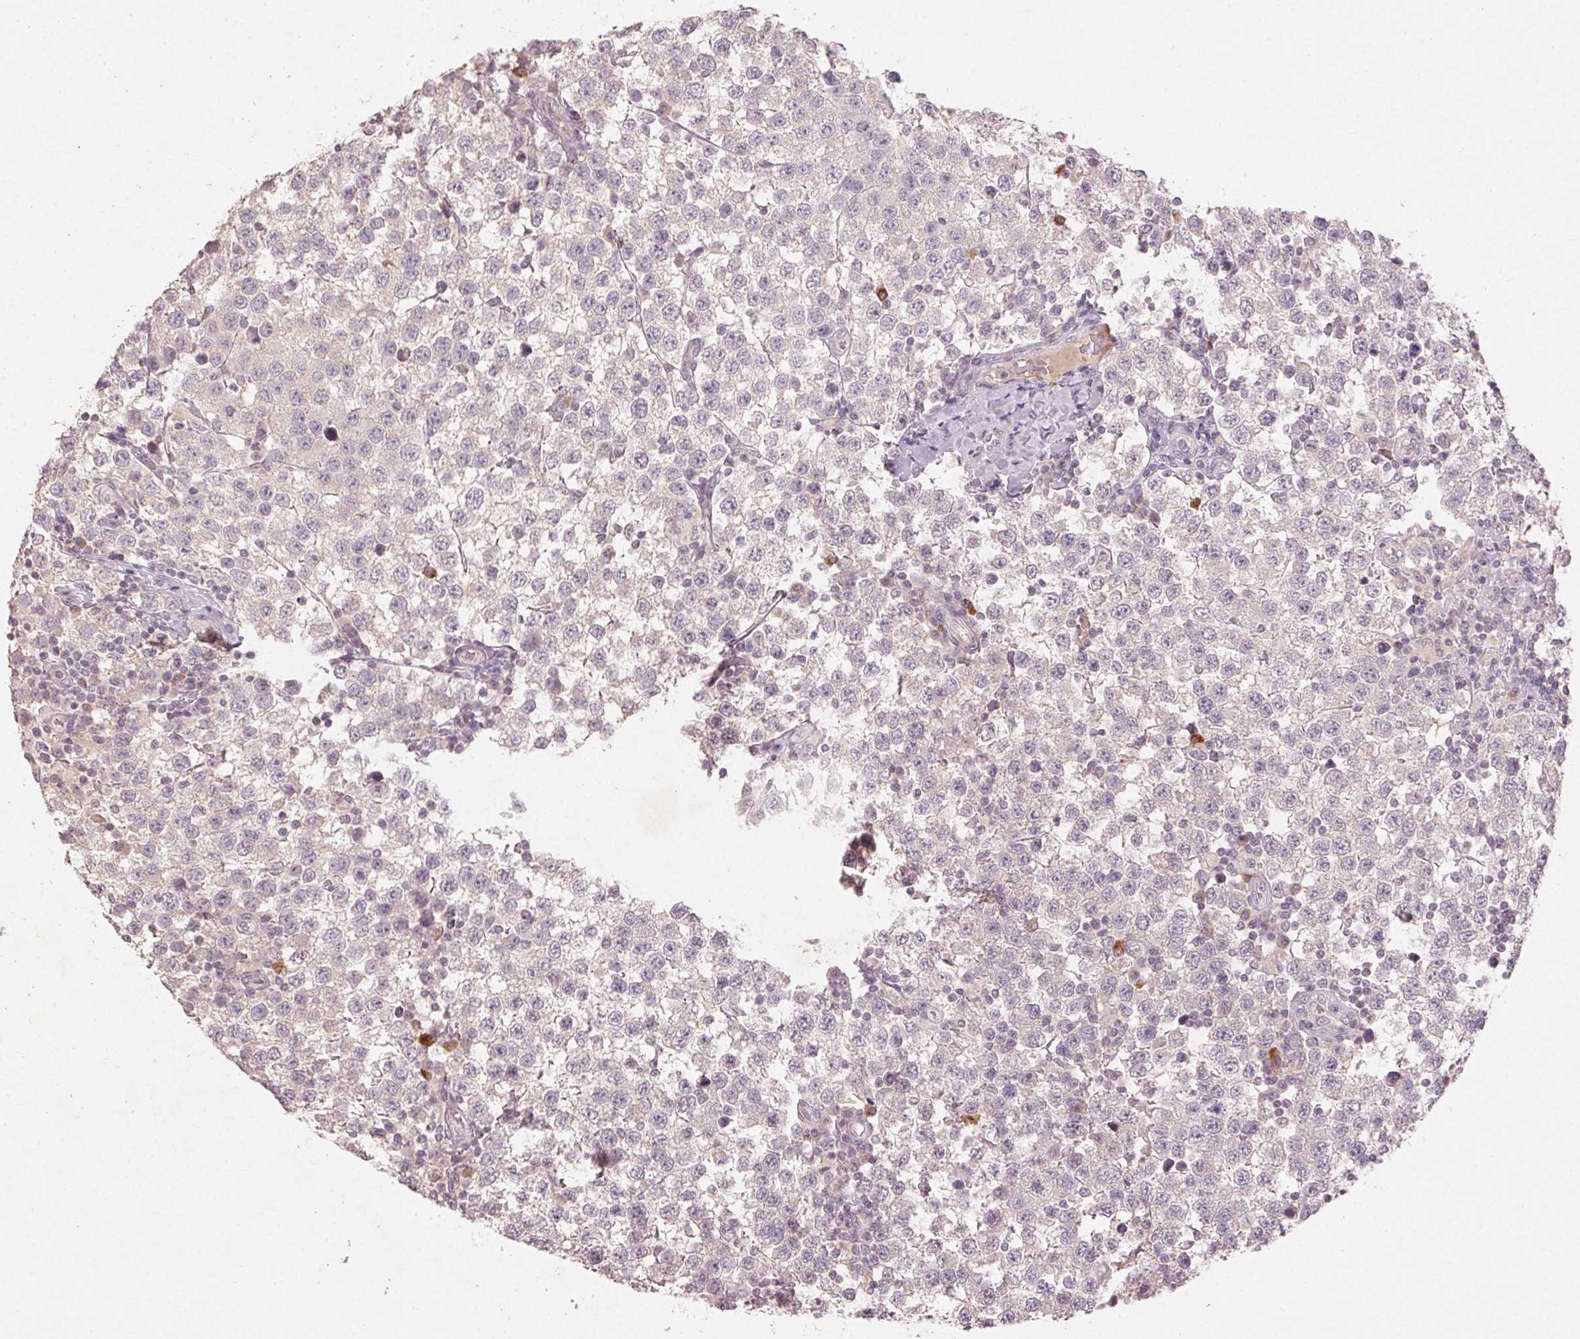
{"staining": {"intensity": "negative", "quantity": "none", "location": "none"}, "tissue": "testis cancer", "cell_type": "Tumor cells", "image_type": "cancer", "snomed": [{"axis": "morphology", "description": "Seminoma, NOS"}, {"axis": "topography", "description": "Testis"}], "caption": "This is an immunohistochemistry image of seminoma (testis). There is no expression in tumor cells.", "gene": "KLRC3", "patient": {"sex": "male", "age": 34}}